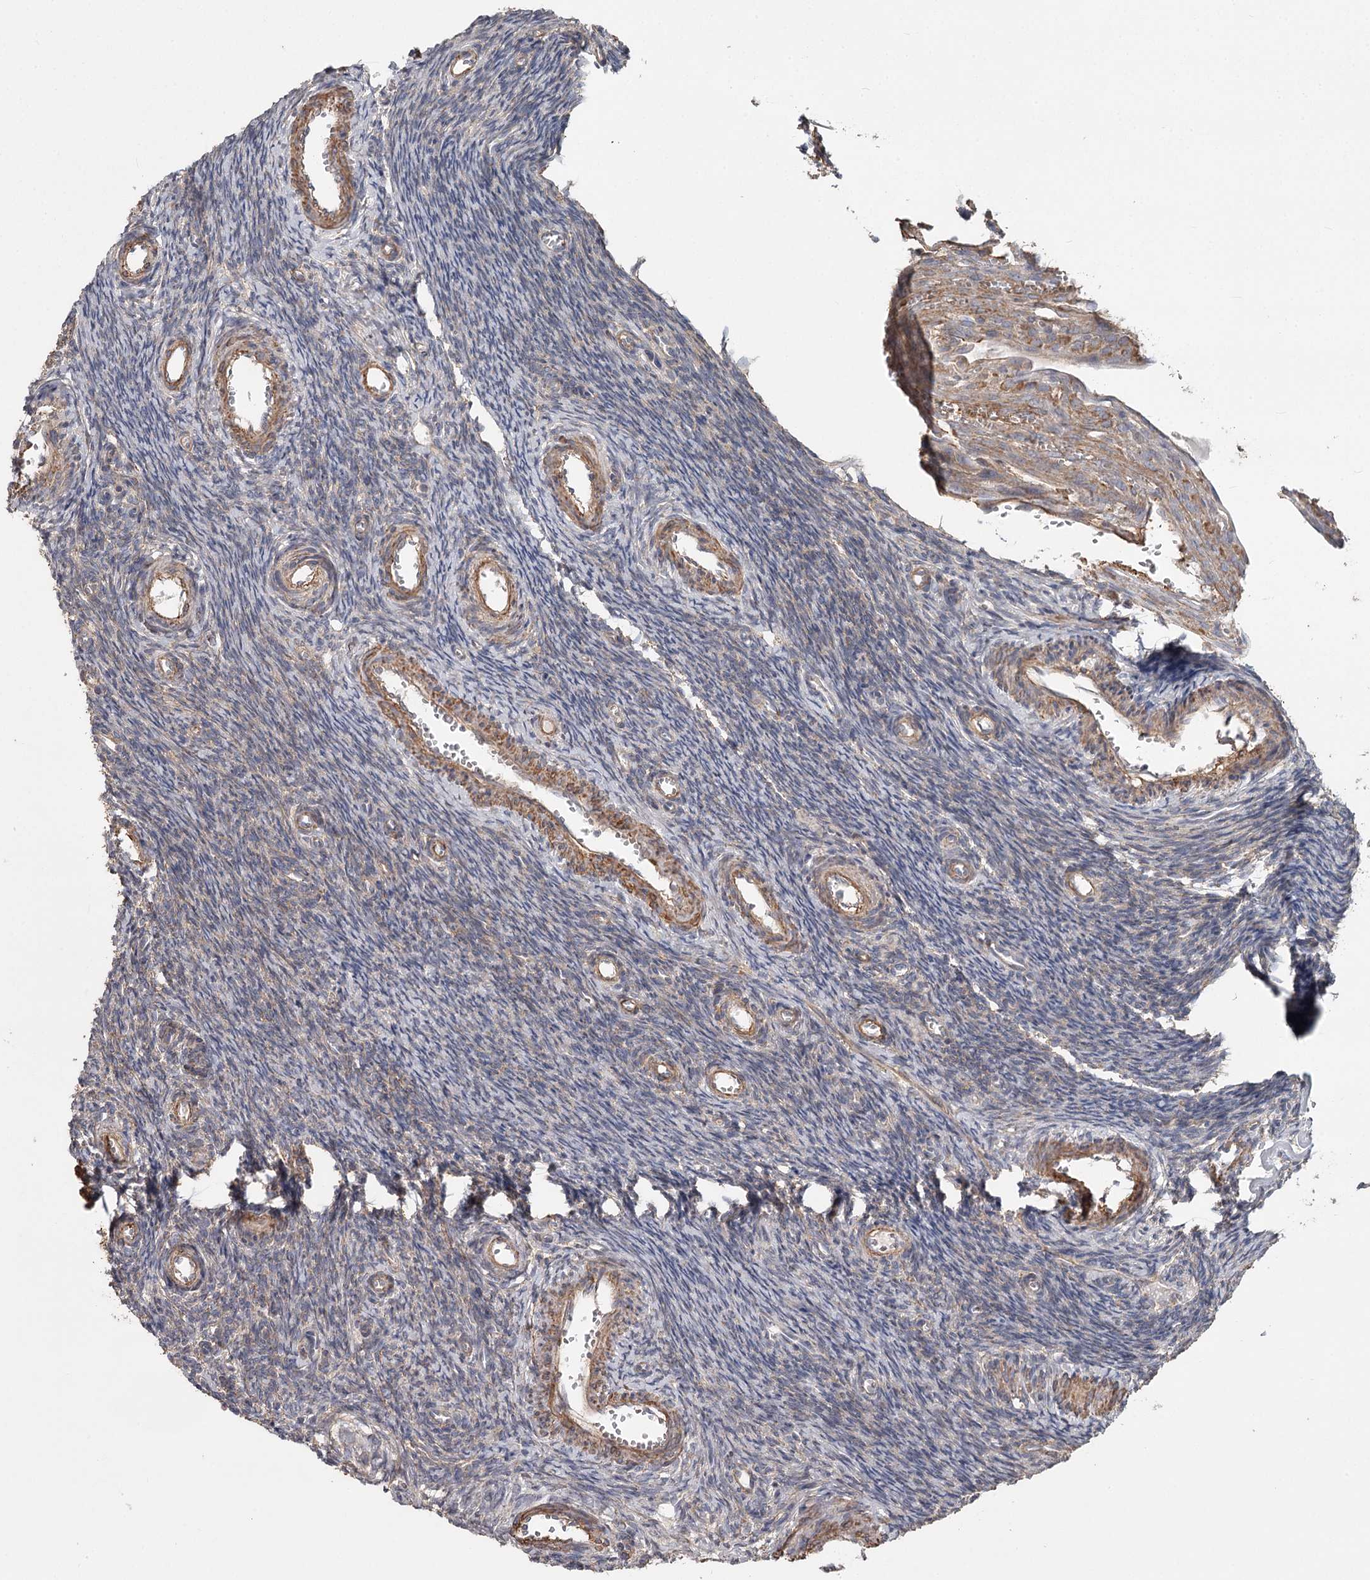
{"staining": {"intensity": "negative", "quantity": "none", "location": "none"}, "tissue": "ovary", "cell_type": "Ovarian stroma cells", "image_type": "normal", "snomed": [{"axis": "morphology", "description": "Normal tissue, NOS"}, {"axis": "topography", "description": "Ovary"}], "caption": "IHC of benign human ovary displays no positivity in ovarian stroma cells.", "gene": "DHRS9", "patient": {"sex": "female", "age": 39}}